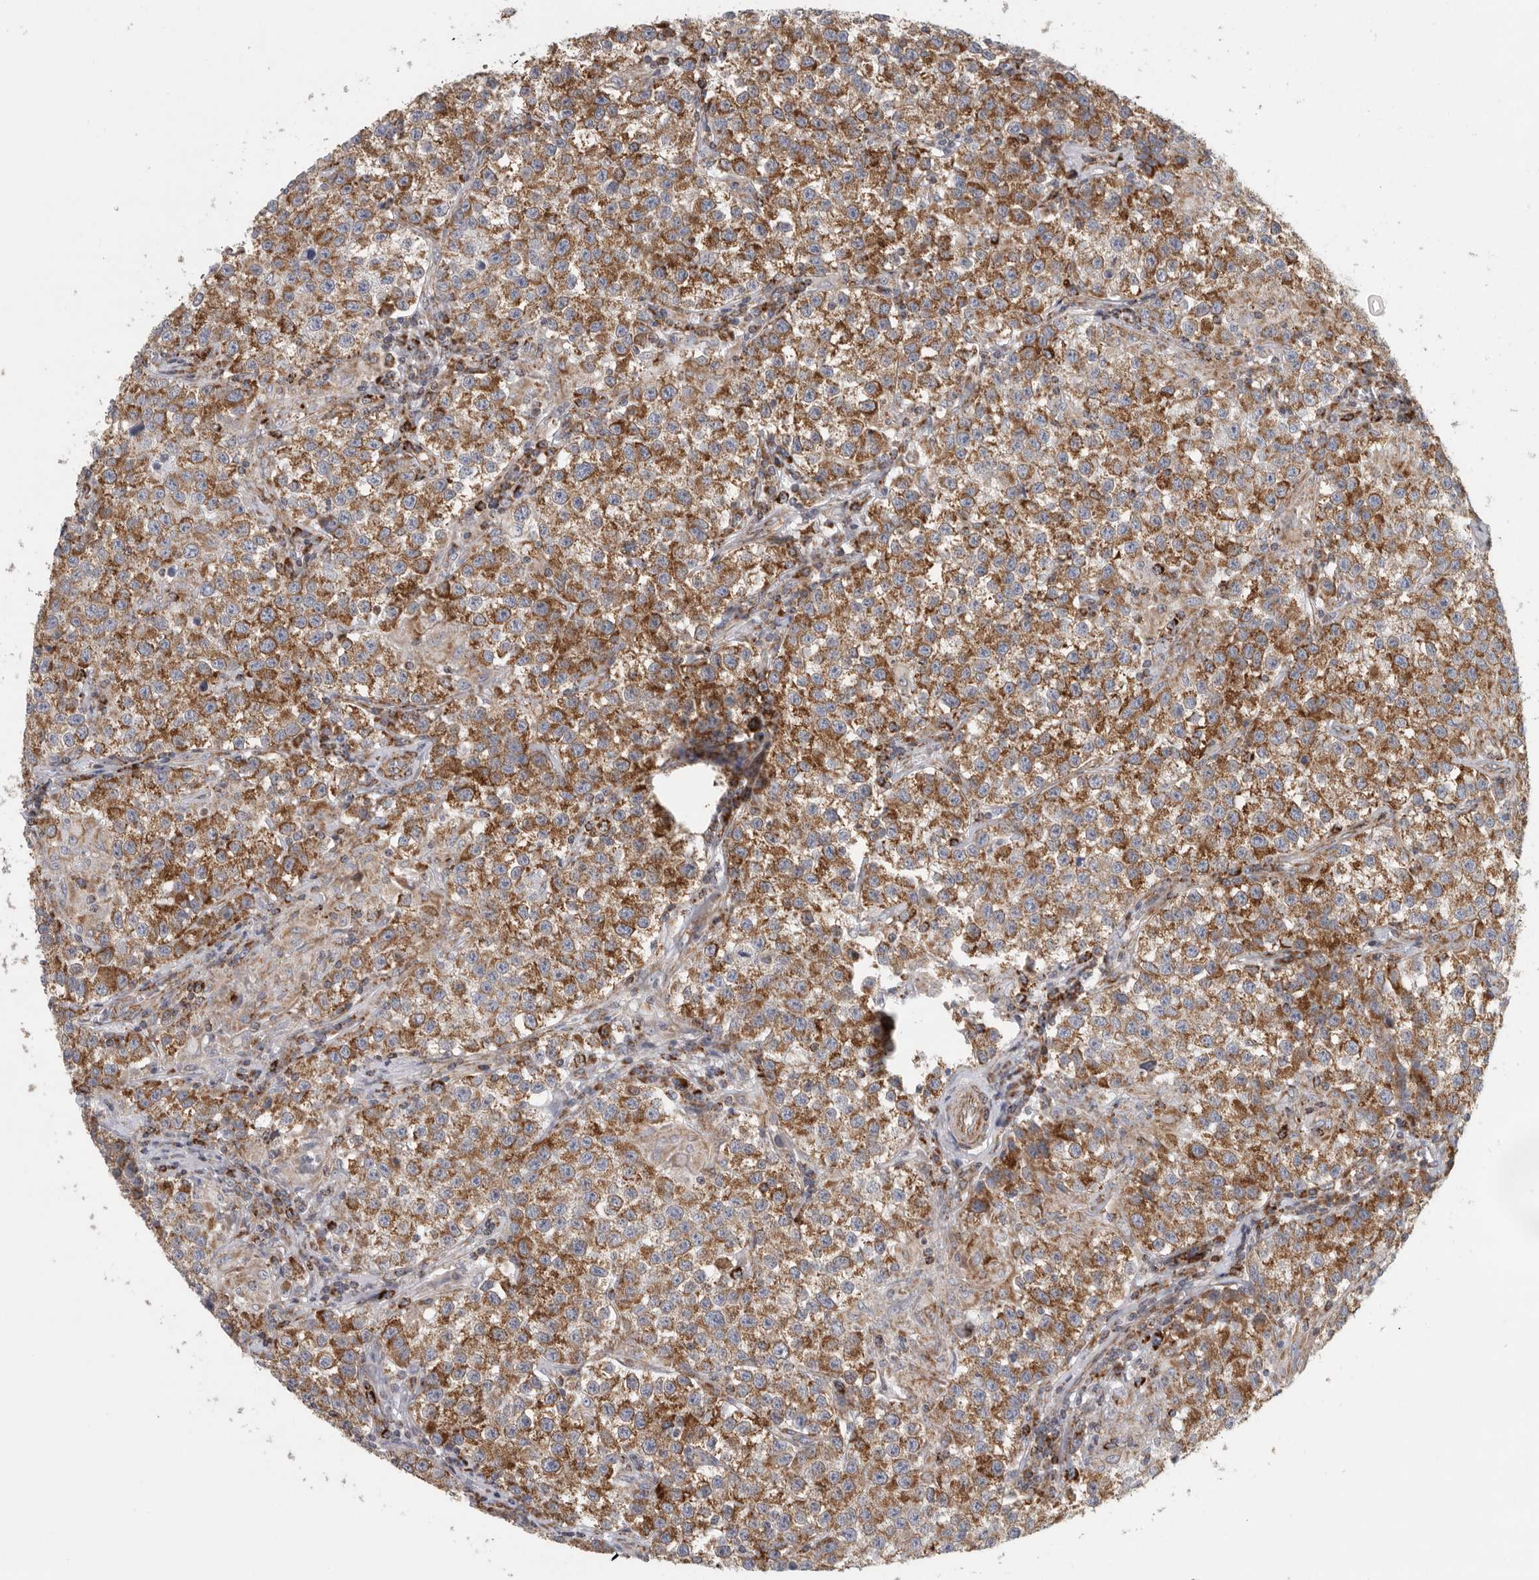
{"staining": {"intensity": "strong", "quantity": ">75%", "location": "cytoplasmic/membranous"}, "tissue": "testis cancer", "cell_type": "Tumor cells", "image_type": "cancer", "snomed": [{"axis": "morphology", "description": "Seminoma, NOS"}, {"axis": "morphology", "description": "Carcinoma, Embryonal, NOS"}, {"axis": "topography", "description": "Testis"}], "caption": "IHC image of neoplastic tissue: testis cancer (seminoma) stained using immunohistochemistry demonstrates high levels of strong protein expression localized specifically in the cytoplasmic/membranous of tumor cells, appearing as a cytoplasmic/membranous brown color.", "gene": "FKBP8", "patient": {"sex": "male", "age": 43}}